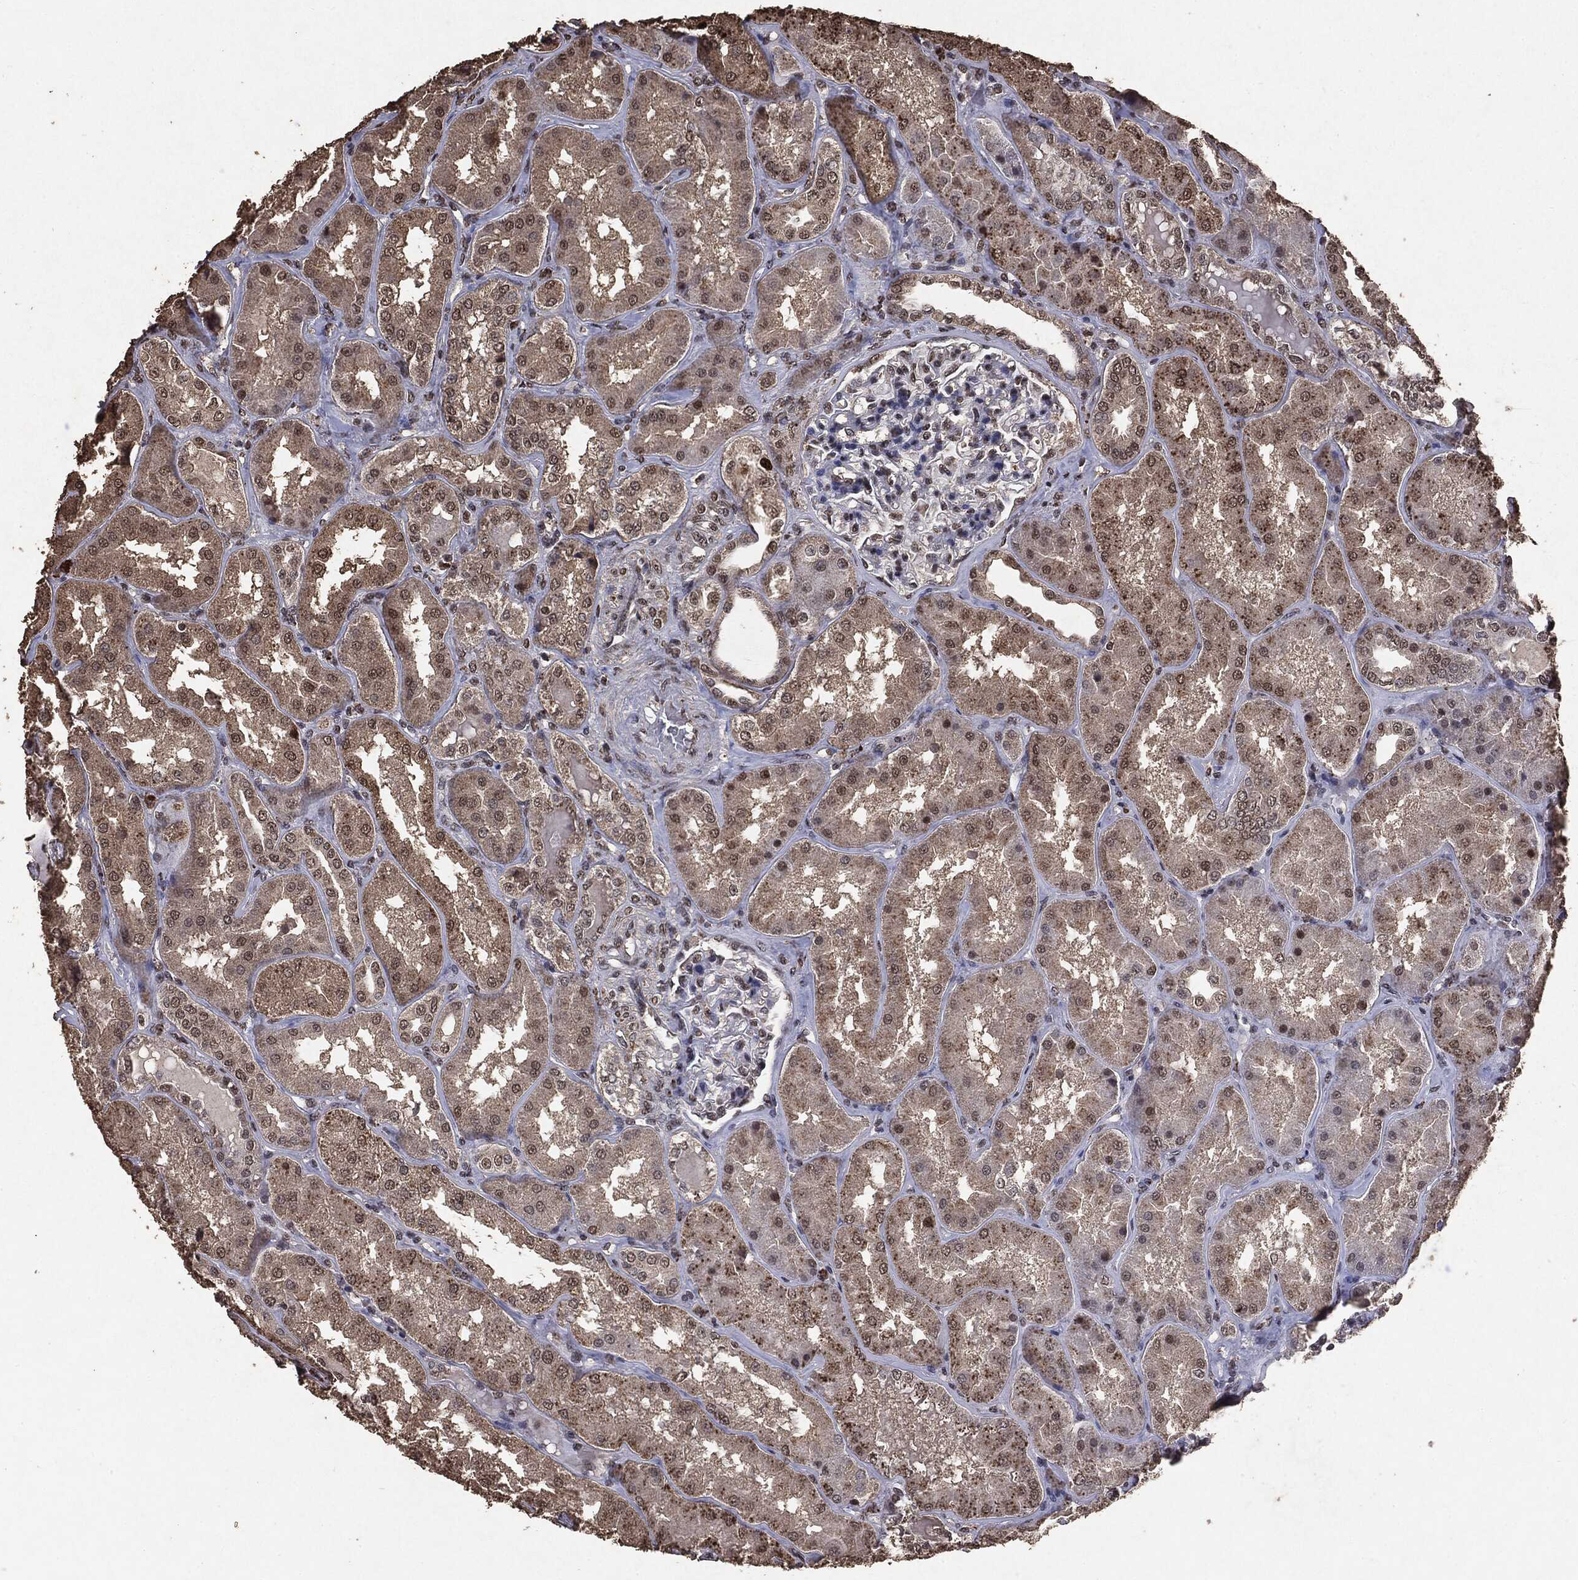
{"staining": {"intensity": "weak", "quantity": "25%-75%", "location": "nuclear"}, "tissue": "kidney", "cell_type": "Cells in glomeruli", "image_type": "normal", "snomed": [{"axis": "morphology", "description": "Normal tissue, NOS"}, {"axis": "topography", "description": "Kidney"}], "caption": "Benign kidney was stained to show a protein in brown. There is low levels of weak nuclear staining in approximately 25%-75% of cells in glomeruli.", "gene": "RAD18", "patient": {"sex": "female", "age": 56}}